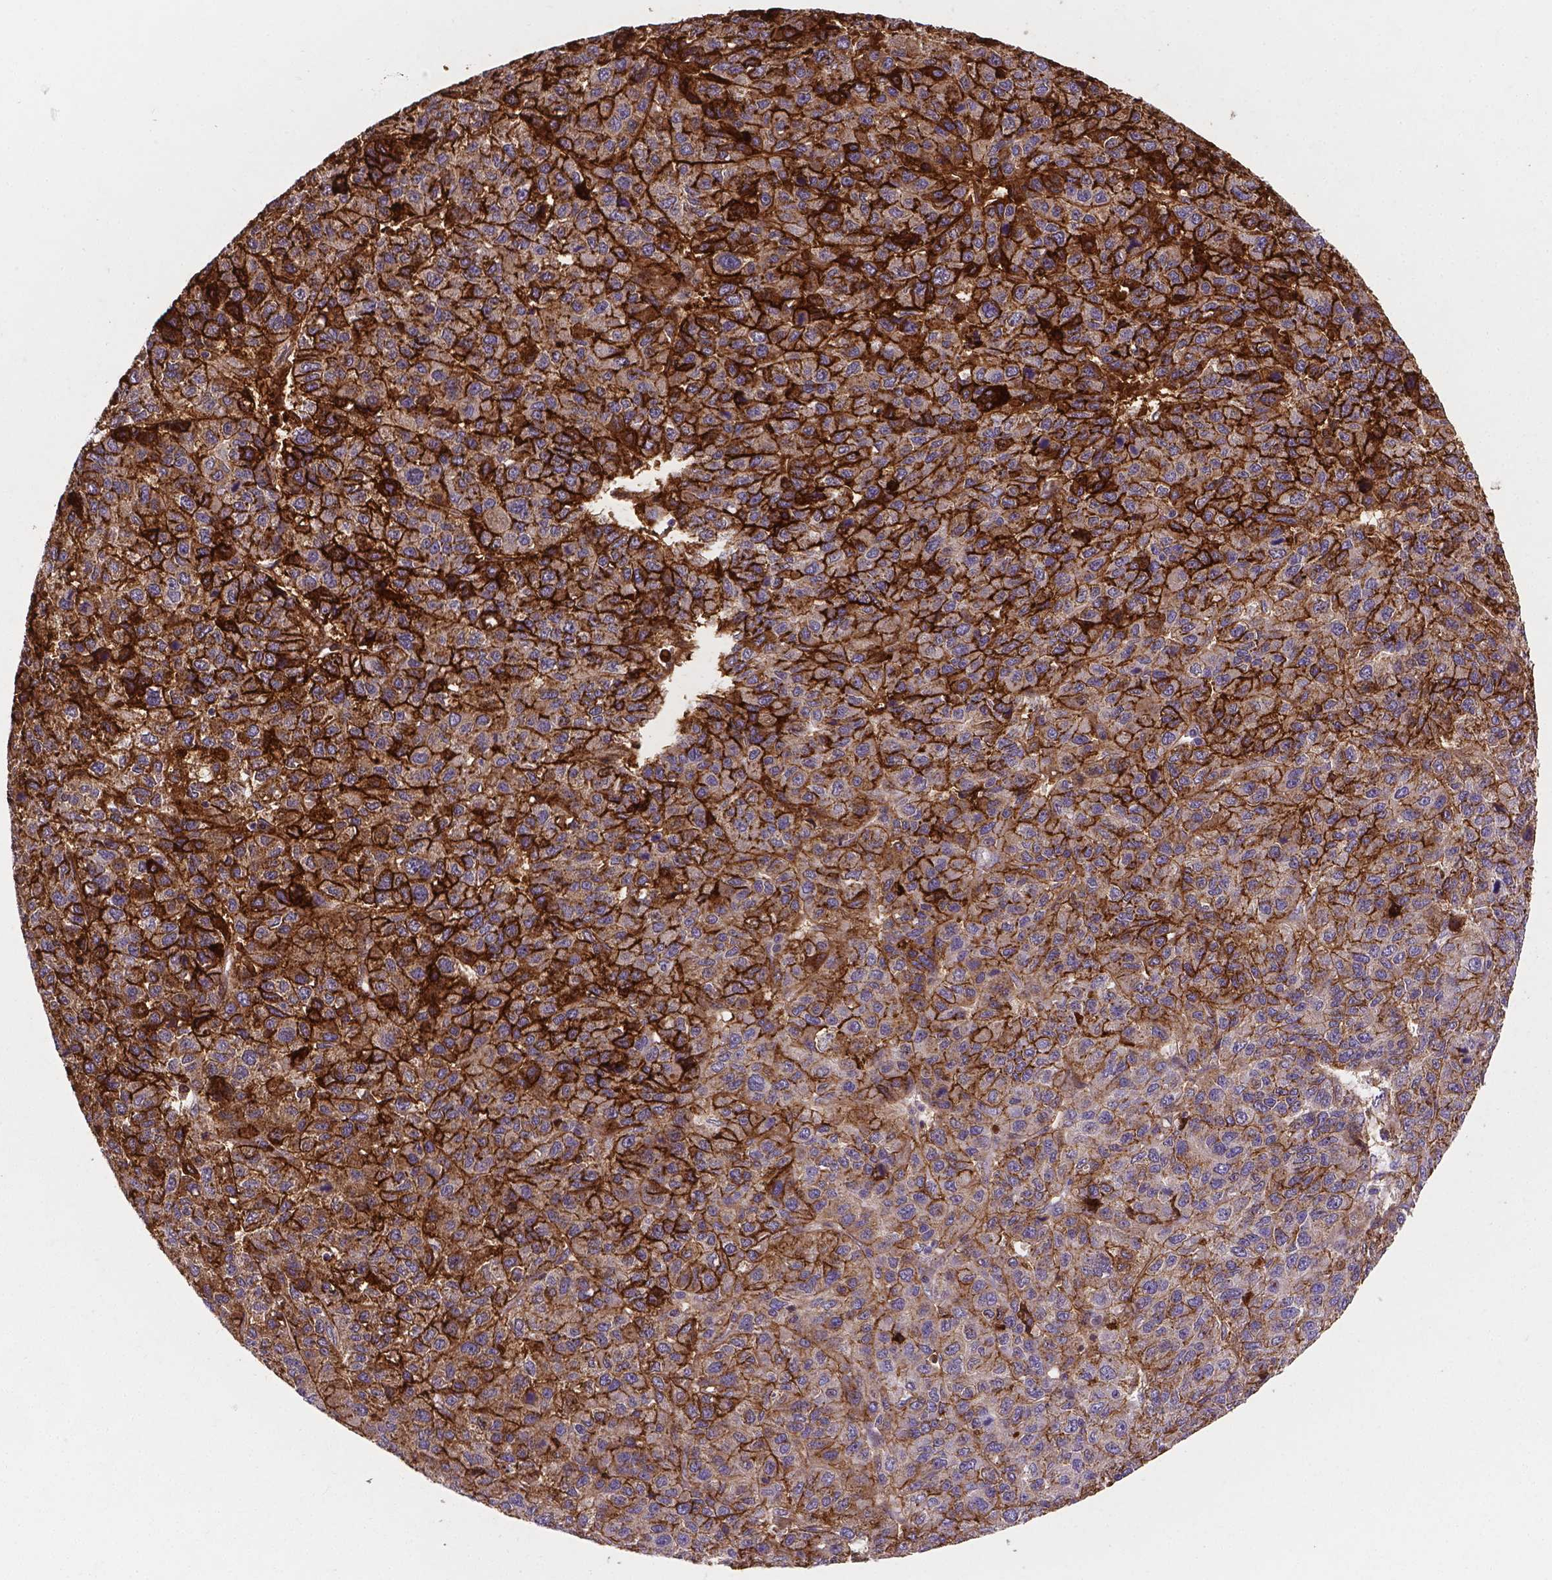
{"staining": {"intensity": "moderate", "quantity": ">75%", "location": "cytoplasmic/membranous"}, "tissue": "liver cancer", "cell_type": "Tumor cells", "image_type": "cancer", "snomed": [{"axis": "morphology", "description": "Carcinoma, Hepatocellular, NOS"}, {"axis": "topography", "description": "Liver"}], "caption": "This image displays immunohistochemistry (IHC) staining of human liver cancer, with medium moderate cytoplasmic/membranous positivity in approximately >75% of tumor cells.", "gene": "APOE", "patient": {"sex": "male", "age": 69}}